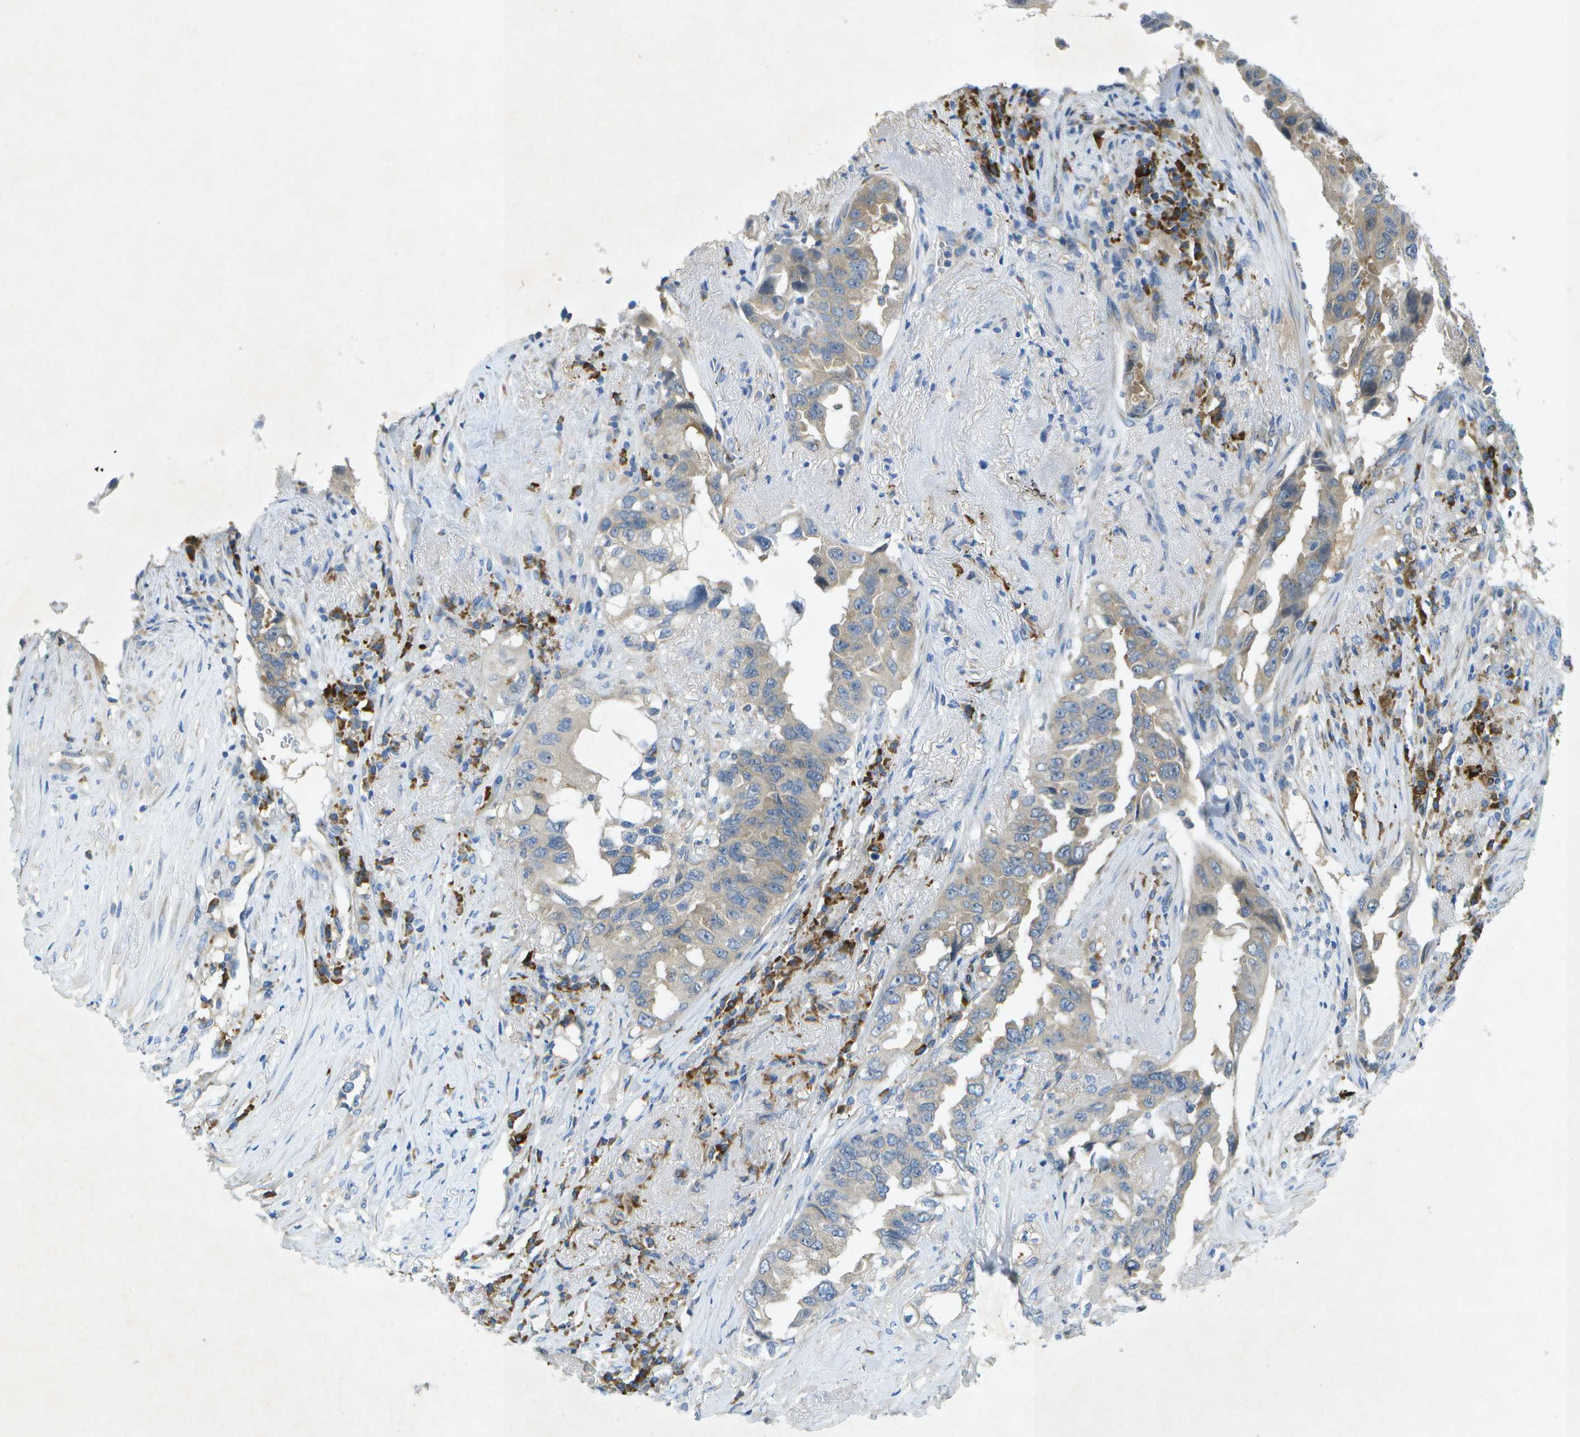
{"staining": {"intensity": "weak", "quantity": "<25%", "location": "cytoplasmic/membranous"}, "tissue": "lung cancer", "cell_type": "Tumor cells", "image_type": "cancer", "snomed": [{"axis": "morphology", "description": "Adenocarcinoma, NOS"}, {"axis": "topography", "description": "Lung"}], "caption": "This is a histopathology image of IHC staining of adenocarcinoma (lung), which shows no positivity in tumor cells. The staining is performed using DAB brown chromogen with nuclei counter-stained in using hematoxylin.", "gene": "WNK2", "patient": {"sex": "female", "age": 51}}